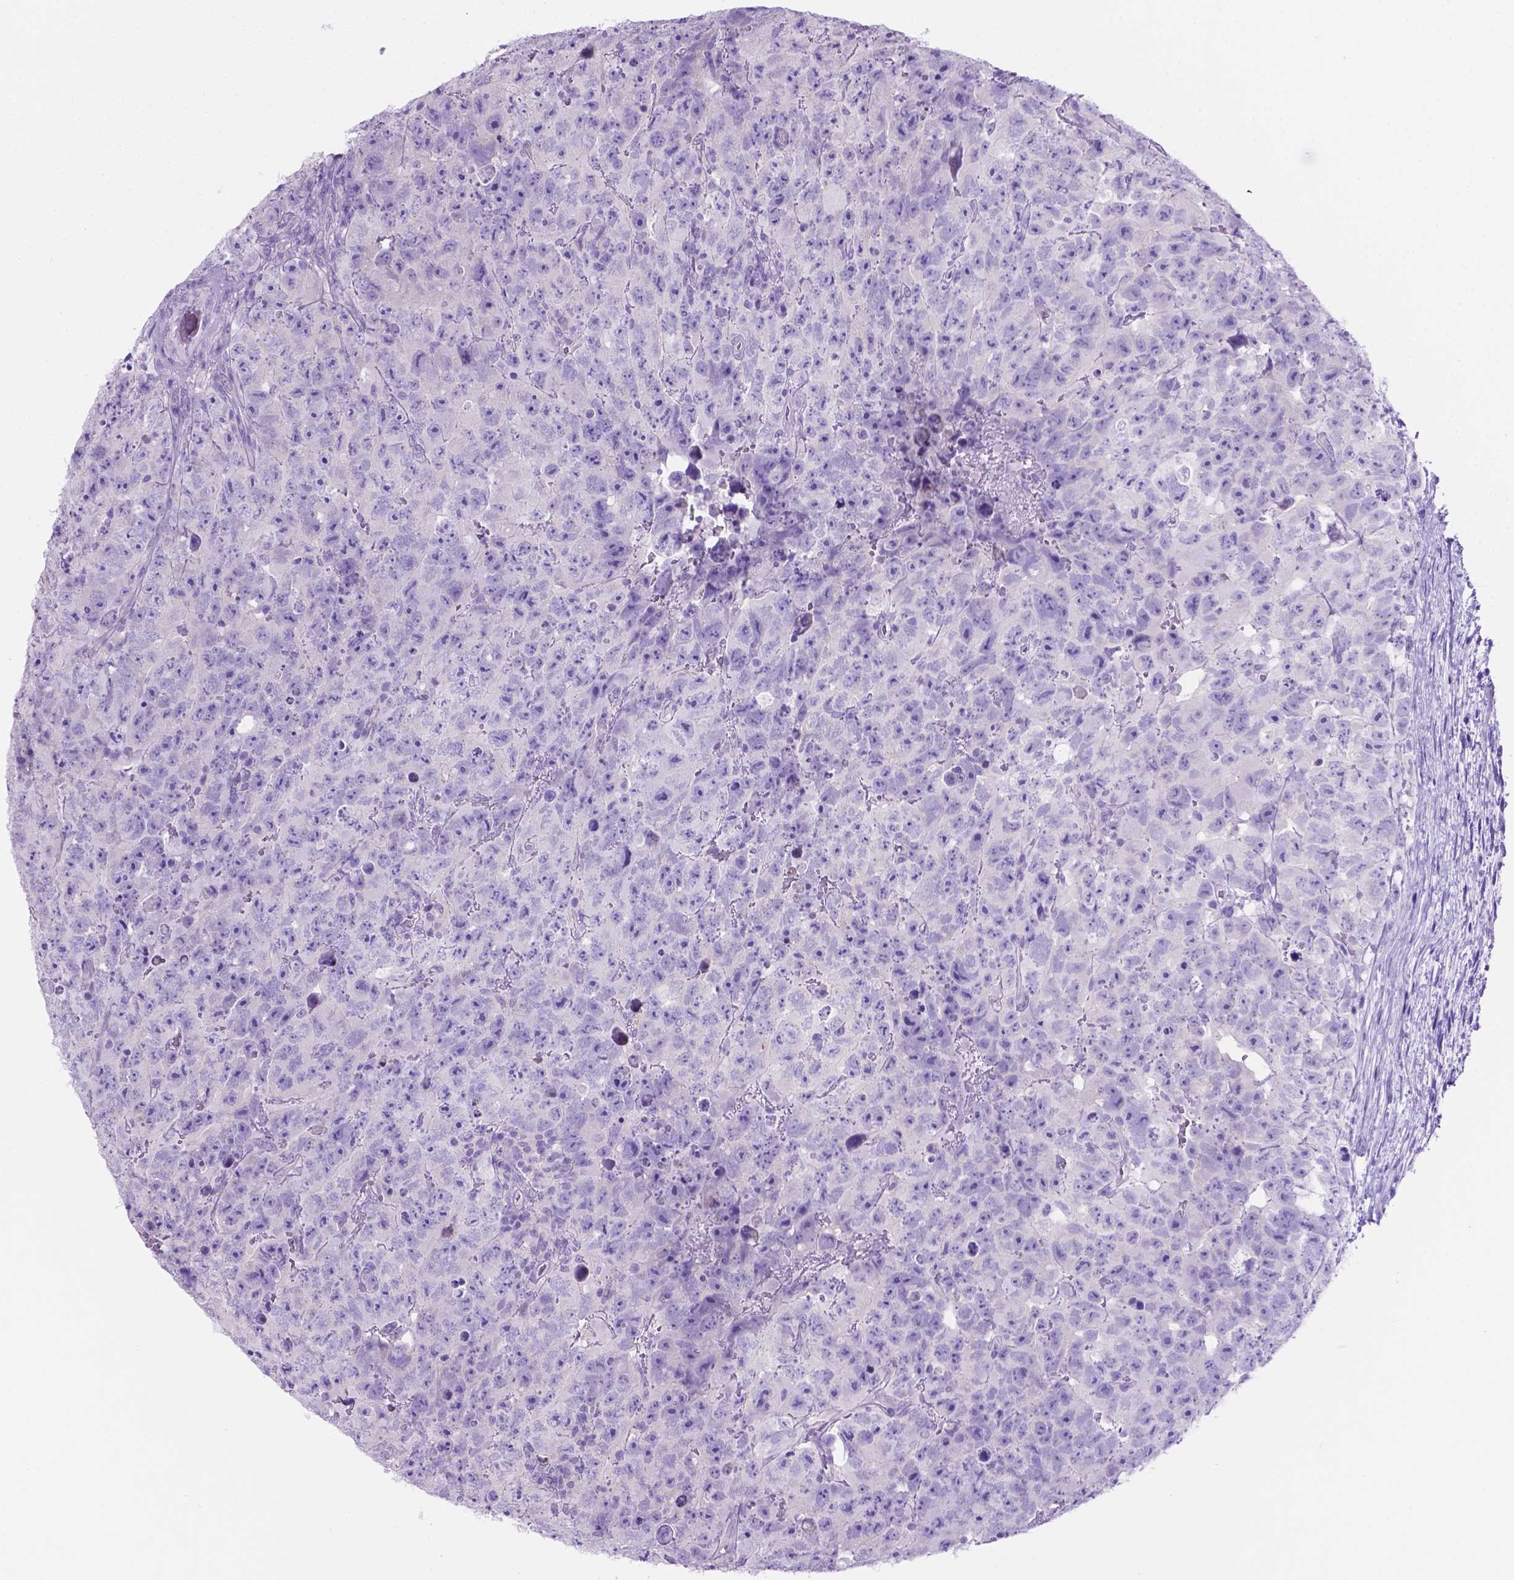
{"staining": {"intensity": "negative", "quantity": "none", "location": "none"}, "tissue": "testis cancer", "cell_type": "Tumor cells", "image_type": "cancer", "snomed": [{"axis": "morphology", "description": "Carcinoma, Embryonal, NOS"}, {"axis": "topography", "description": "Testis"}], "caption": "Immunohistochemistry (IHC) photomicrograph of neoplastic tissue: testis cancer (embryonal carcinoma) stained with DAB reveals no significant protein staining in tumor cells.", "gene": "TMEM210", "patient": {"sex": "male", "age": 24}}